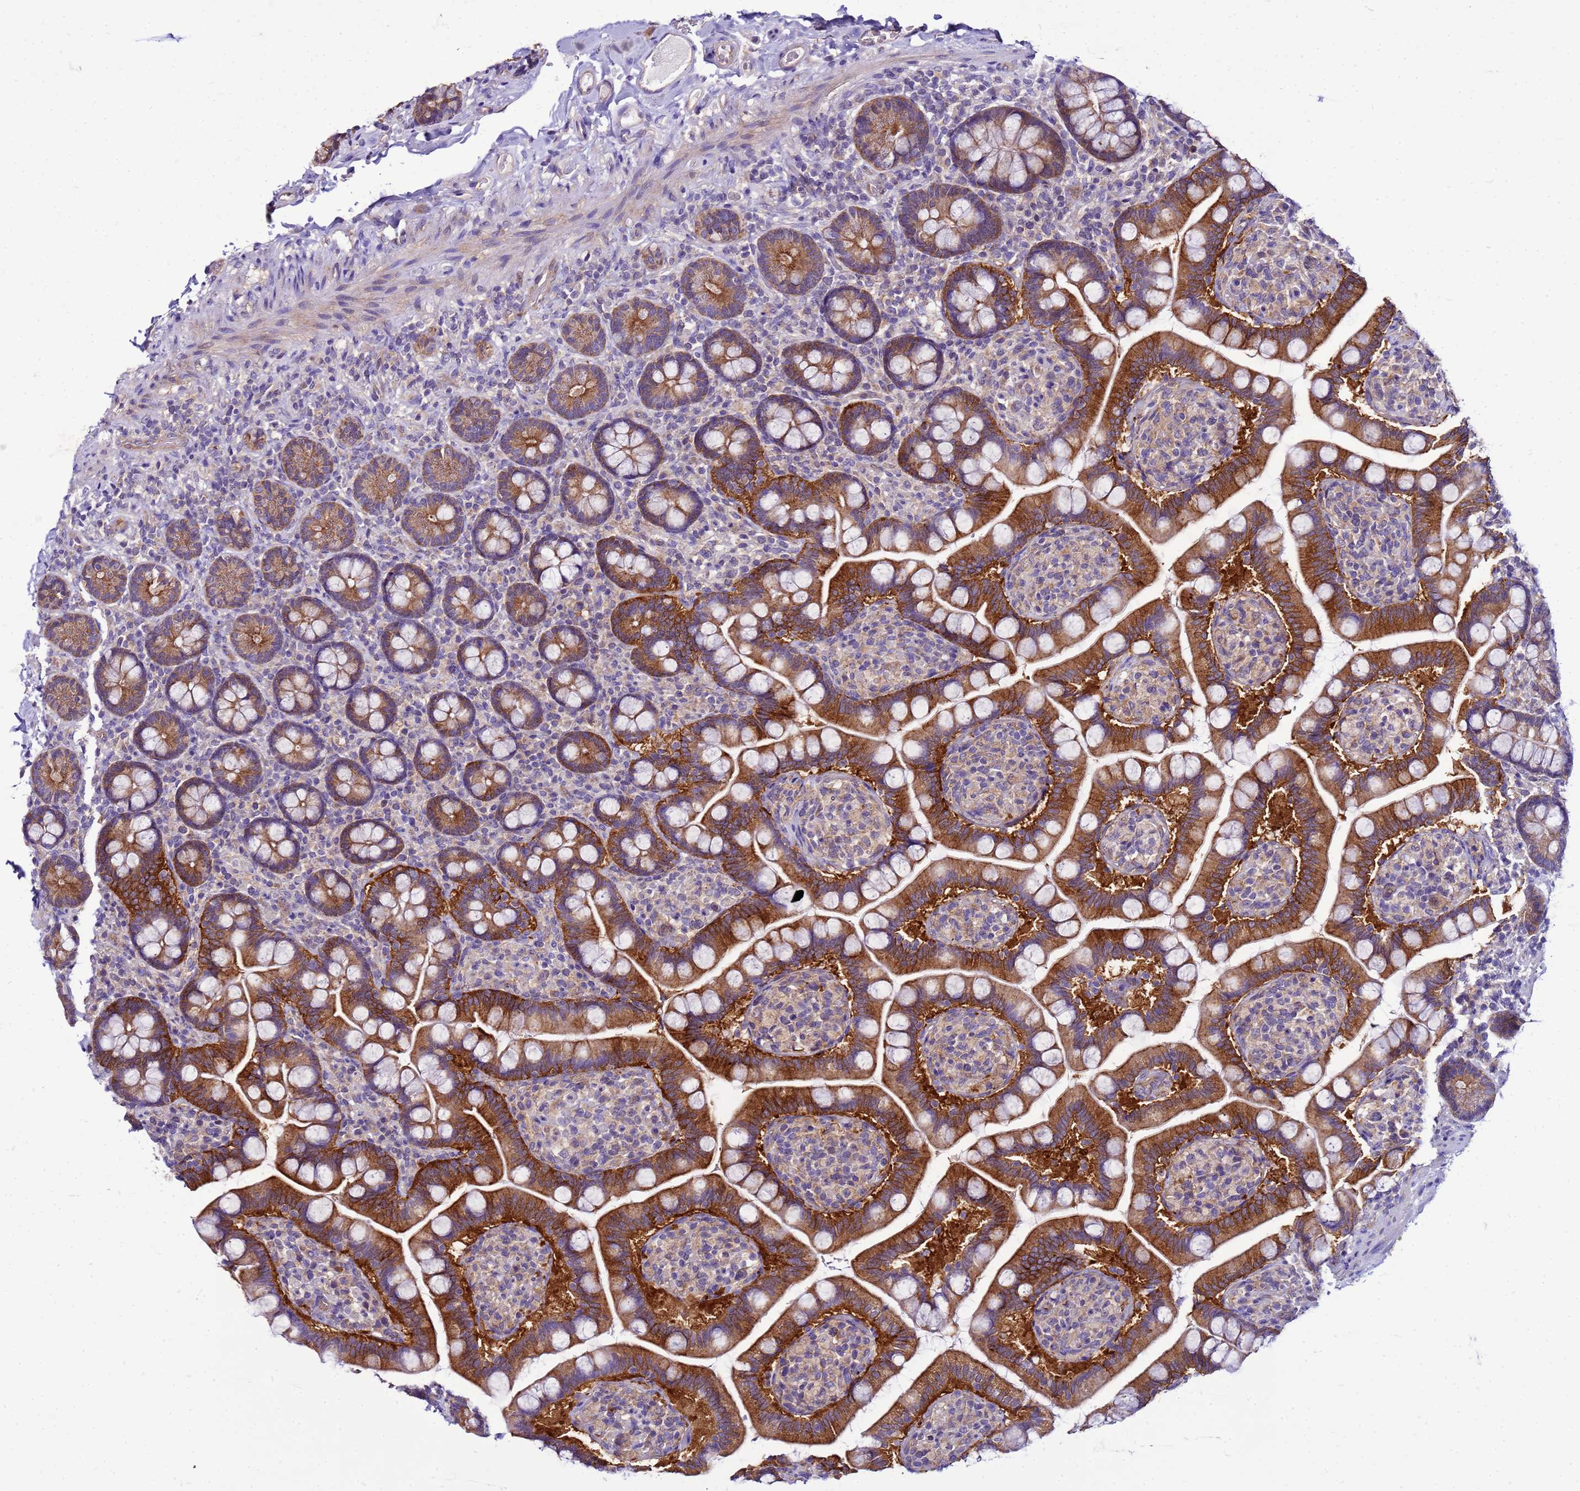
{"staining": {"intensity": "moderate", "quantity": ">75%", "location": "cytoplasmic/membranous"}, "tissue": "small intestine", "cell_type": "Glandular cells", "image_type": "normal", "snomed": [{"axis": "morphology", "description": "Normal tissue, NOS"}, {"axis": "topography", "description": "Small intestine"}], "caption": "Protein staining reveals moderate cytoplasmic/membranous staining in about >75% of glandular cells in normal small intestine.", "gene": "PKD1", "patient": {"sex": "female", "age": 64}}